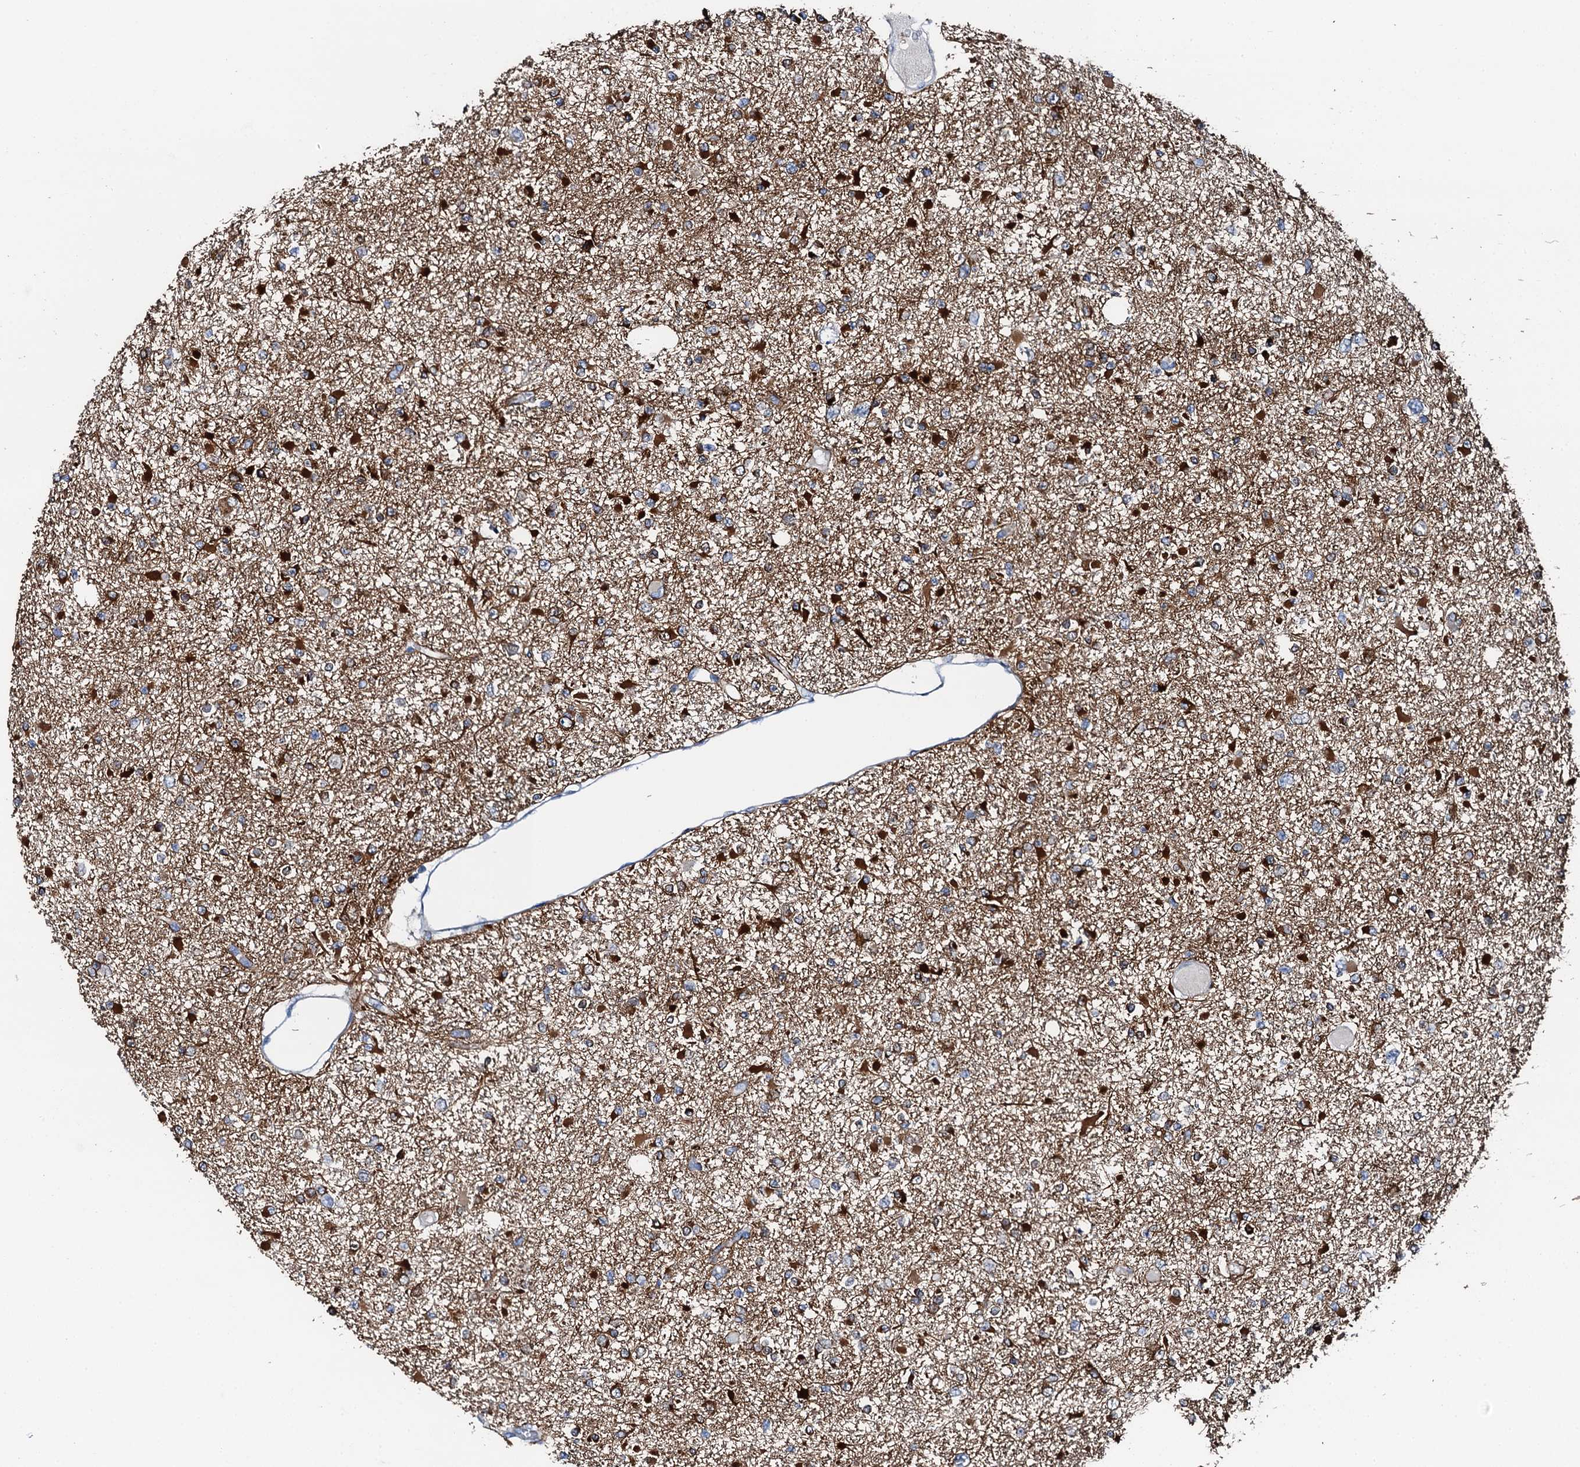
{"staining": {"intensity": "strong", "quantity": "25%-75%", "location": "cytoplasmic/membranous"}, "tissue": "glioma", "cell_type": "Tumor cells", "image_type": "cancer", "snomed": [{"axis": "morphology", "description": "Glioma, malignant, Low grade"}, {"axis": "topography", "description": "Brain"}], "caption": "Protein staining by immunohistochemistry exhibits strong cytoplasmic/membranous staining in approximately 25%-75% of tumor cells in glioma.", "gene": "GFOD2", "patient": {"sex": "female", "age": 22}}